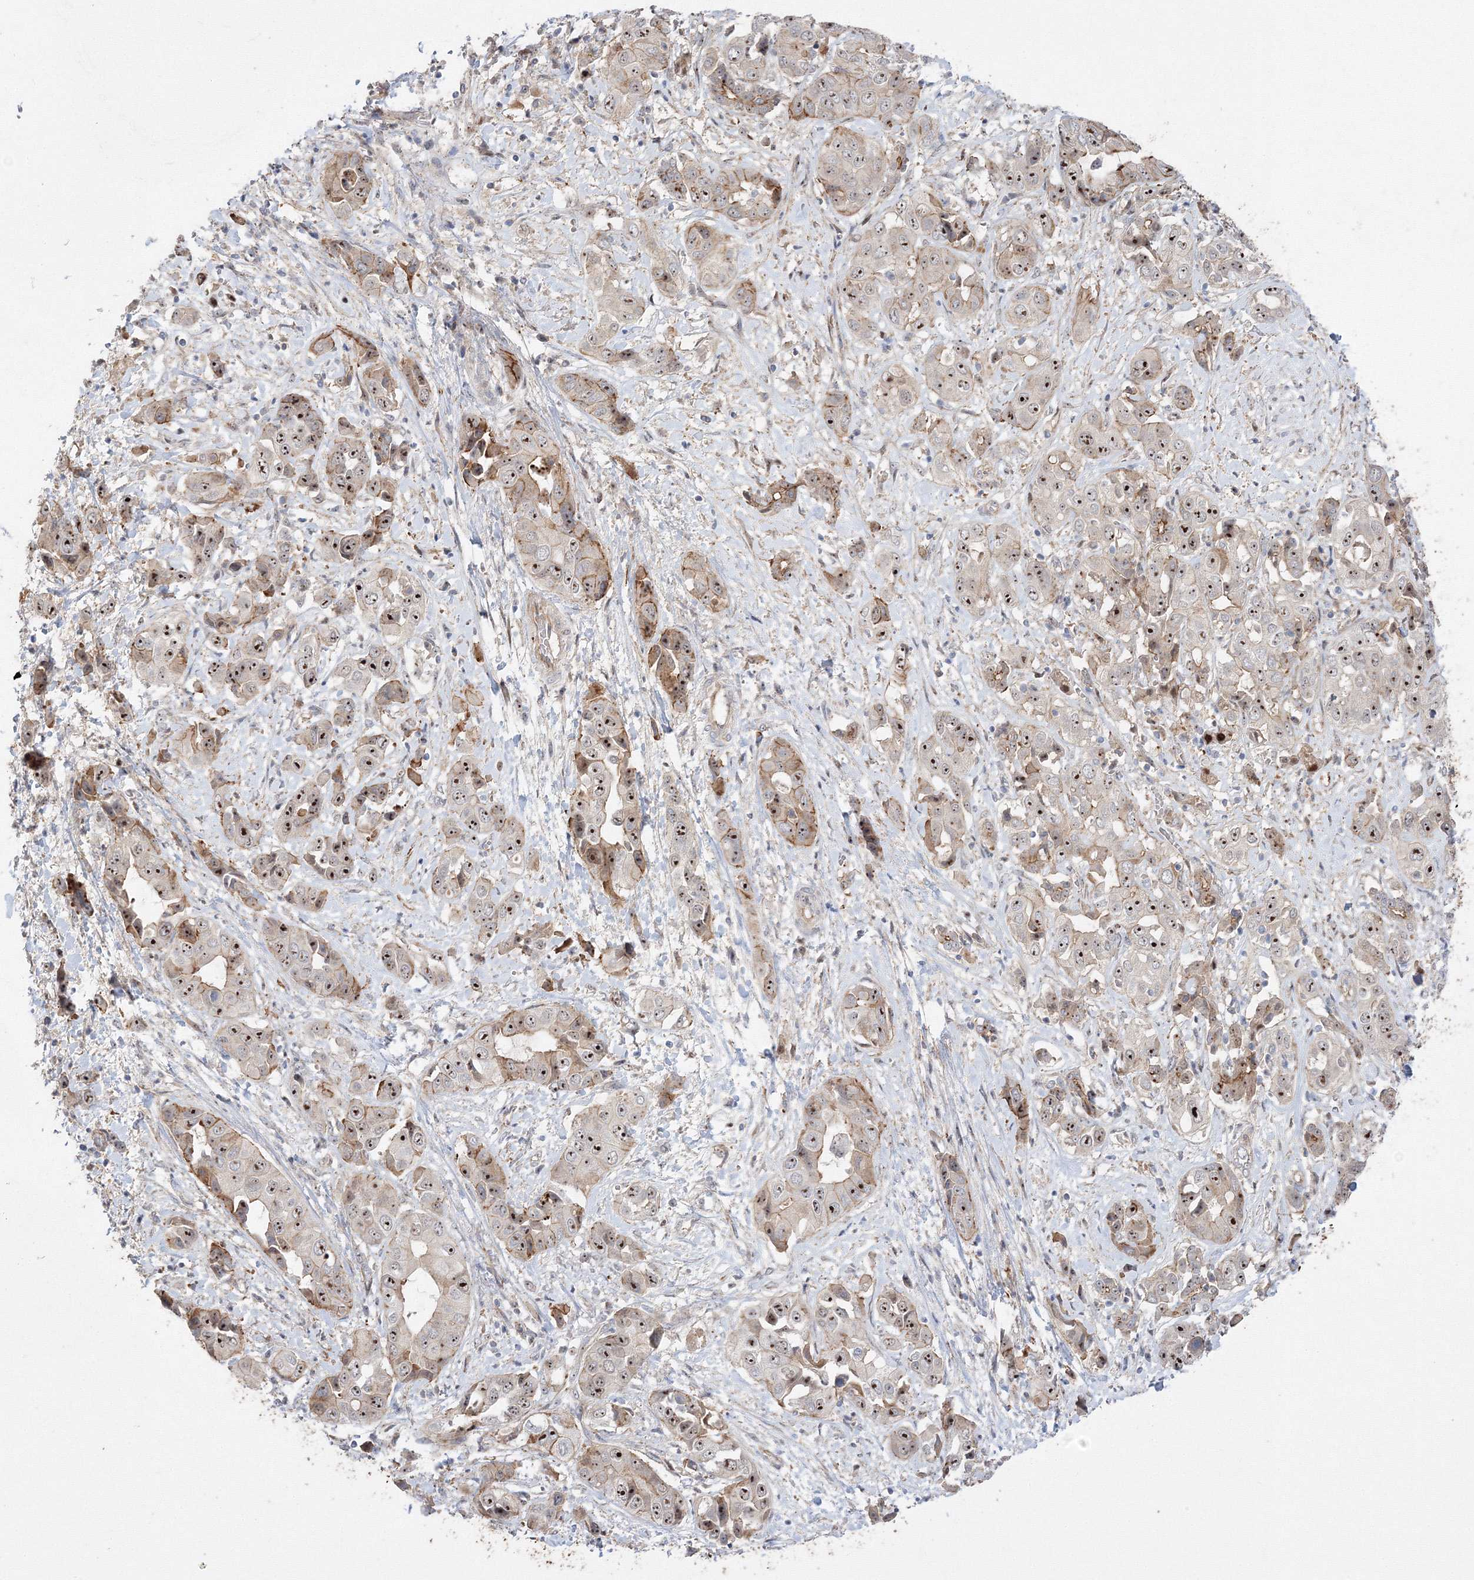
{"staining": {"intensity": "strong", "quantity": ">75%", "location": "nuclear"}, "tissue": "liver cancer", "cell_type": "Tumor cells", "image_type": "cancer", "snomed": [{"axis": "morphology", "description": "Cholangiocarcinoma"}, {"axis": "topography", "description": "Liver"}], "caption": "Protein expression by immunohistochemistry reveals strong nuclear expression in approximately >75% of tumor cells in cholangiocarcinoma (liver).", "gene": "NPM3", "patient": {"sex": "female", "age": 52}}